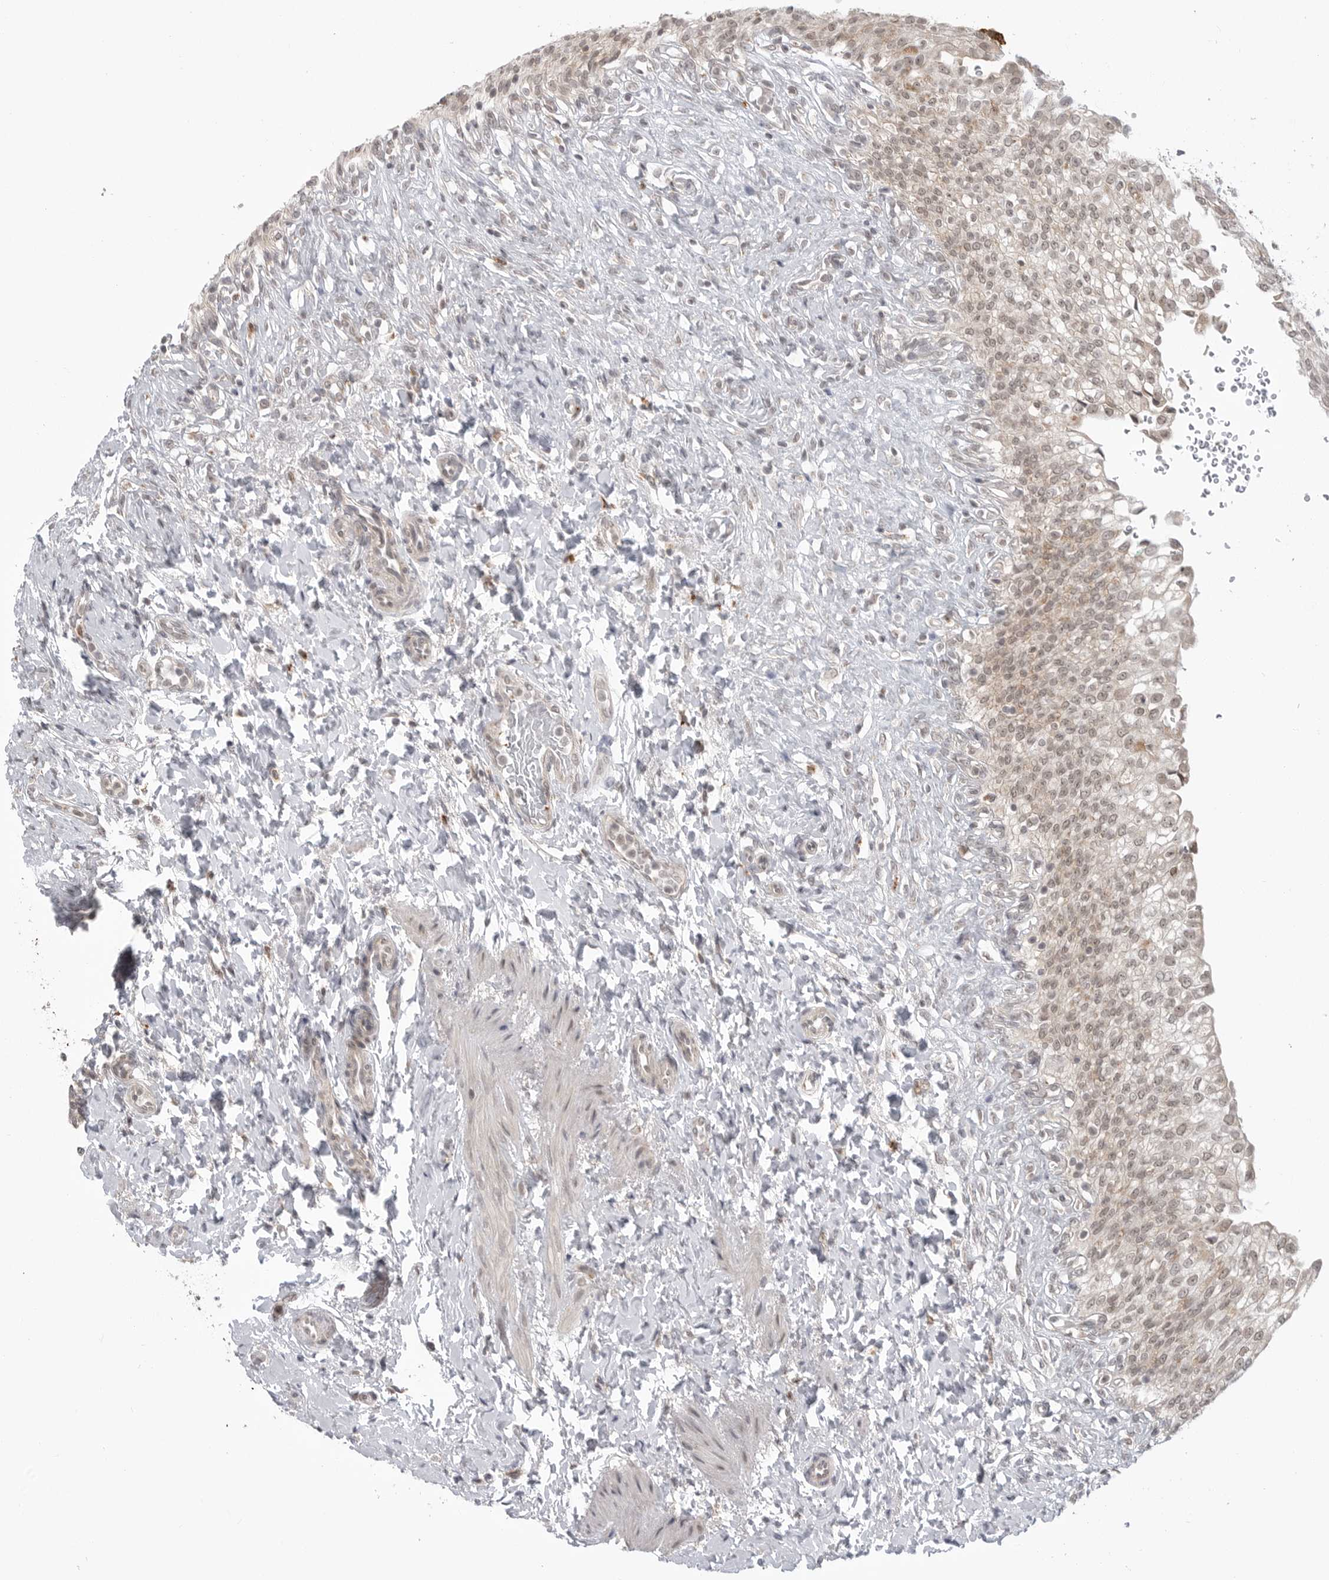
{"staining": {"intensity": "moderate", "quantity": "<25%", "location": "cytoplasmic/membranous,nuclear"}, "tissue": "urinary bladder", "cell_type": "Urothelial cells", "image_type": "normal", "snomed": [{"axis": "morphology", "description": "Urothelial carcinoma, High grade"}, {"axis": "topography", "description": "Urinary bladder"}], "caption": "High-power microscopy captured an immunohistochemistry (IHC) histopathology image of benign urinary bladder, revealing moderate cytoplasmic/membranous,nuclear expression in approximately <25% of urothelial cells.", "gene": "KALRN", "patient": {"sex": "male", "age": 46}}